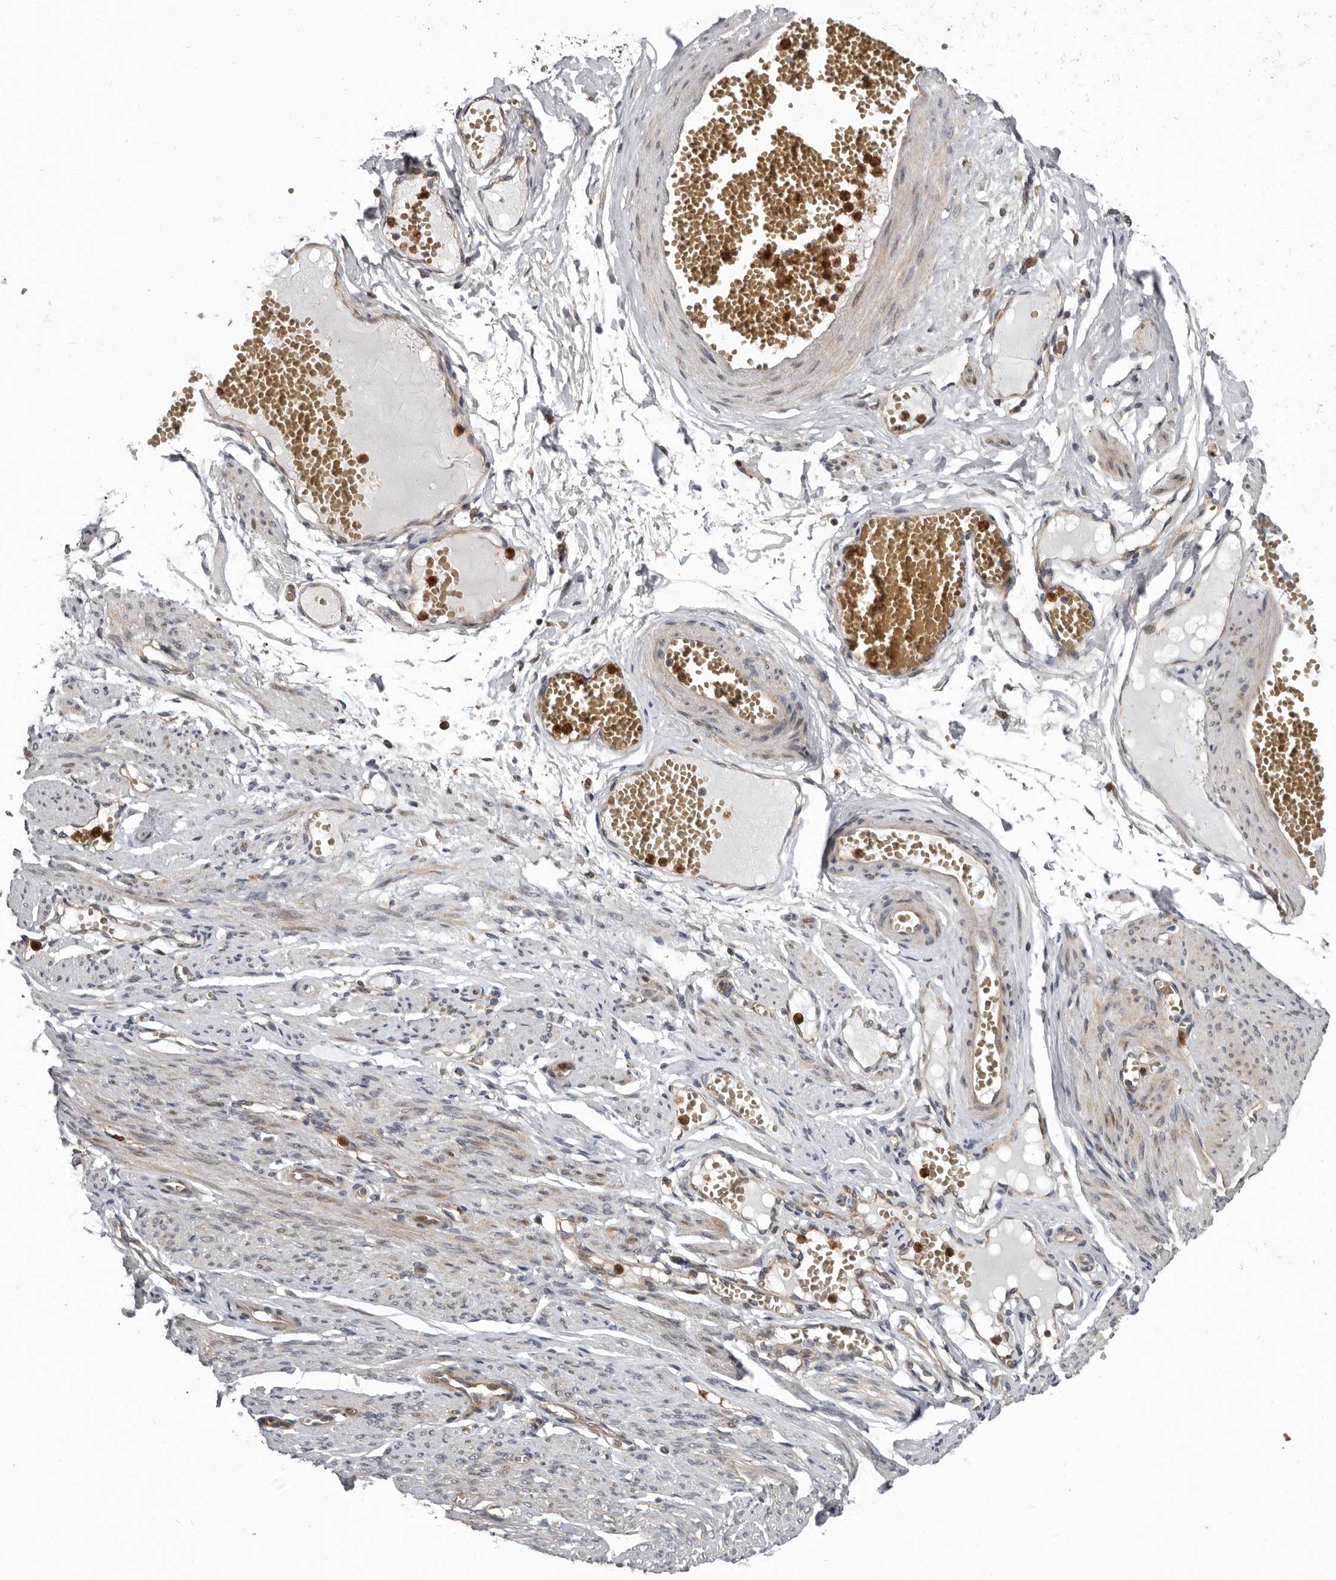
{"staining": {"intensity": "moderate", "quantity": ">75%", "location": "cytoplasmic/membranous"}, "tissue": "adipose tissue", "cell_type": "Adipocytes", "image_type": "normal", "snomed": [{"axis": "morphology", "description": "Normal tissue, NOS"}, {"axis": "topography", "description": "Smooth muscle"}, {"axis": "topography", "description": "Peripheral nerve tissue"}], "caption": "IHC histopathology image of normal adipose tissue: human adipose tissue stained using immunohistochemistry (IHC) shows medium levels of moderate protein expression localized specifically in the cytoplasmic/membranous of adipocytes, appearing as a cytoplasmic/membranous brown color.", "gene": "FGFR4", "patient": {"sex": "female", "age": 39}}